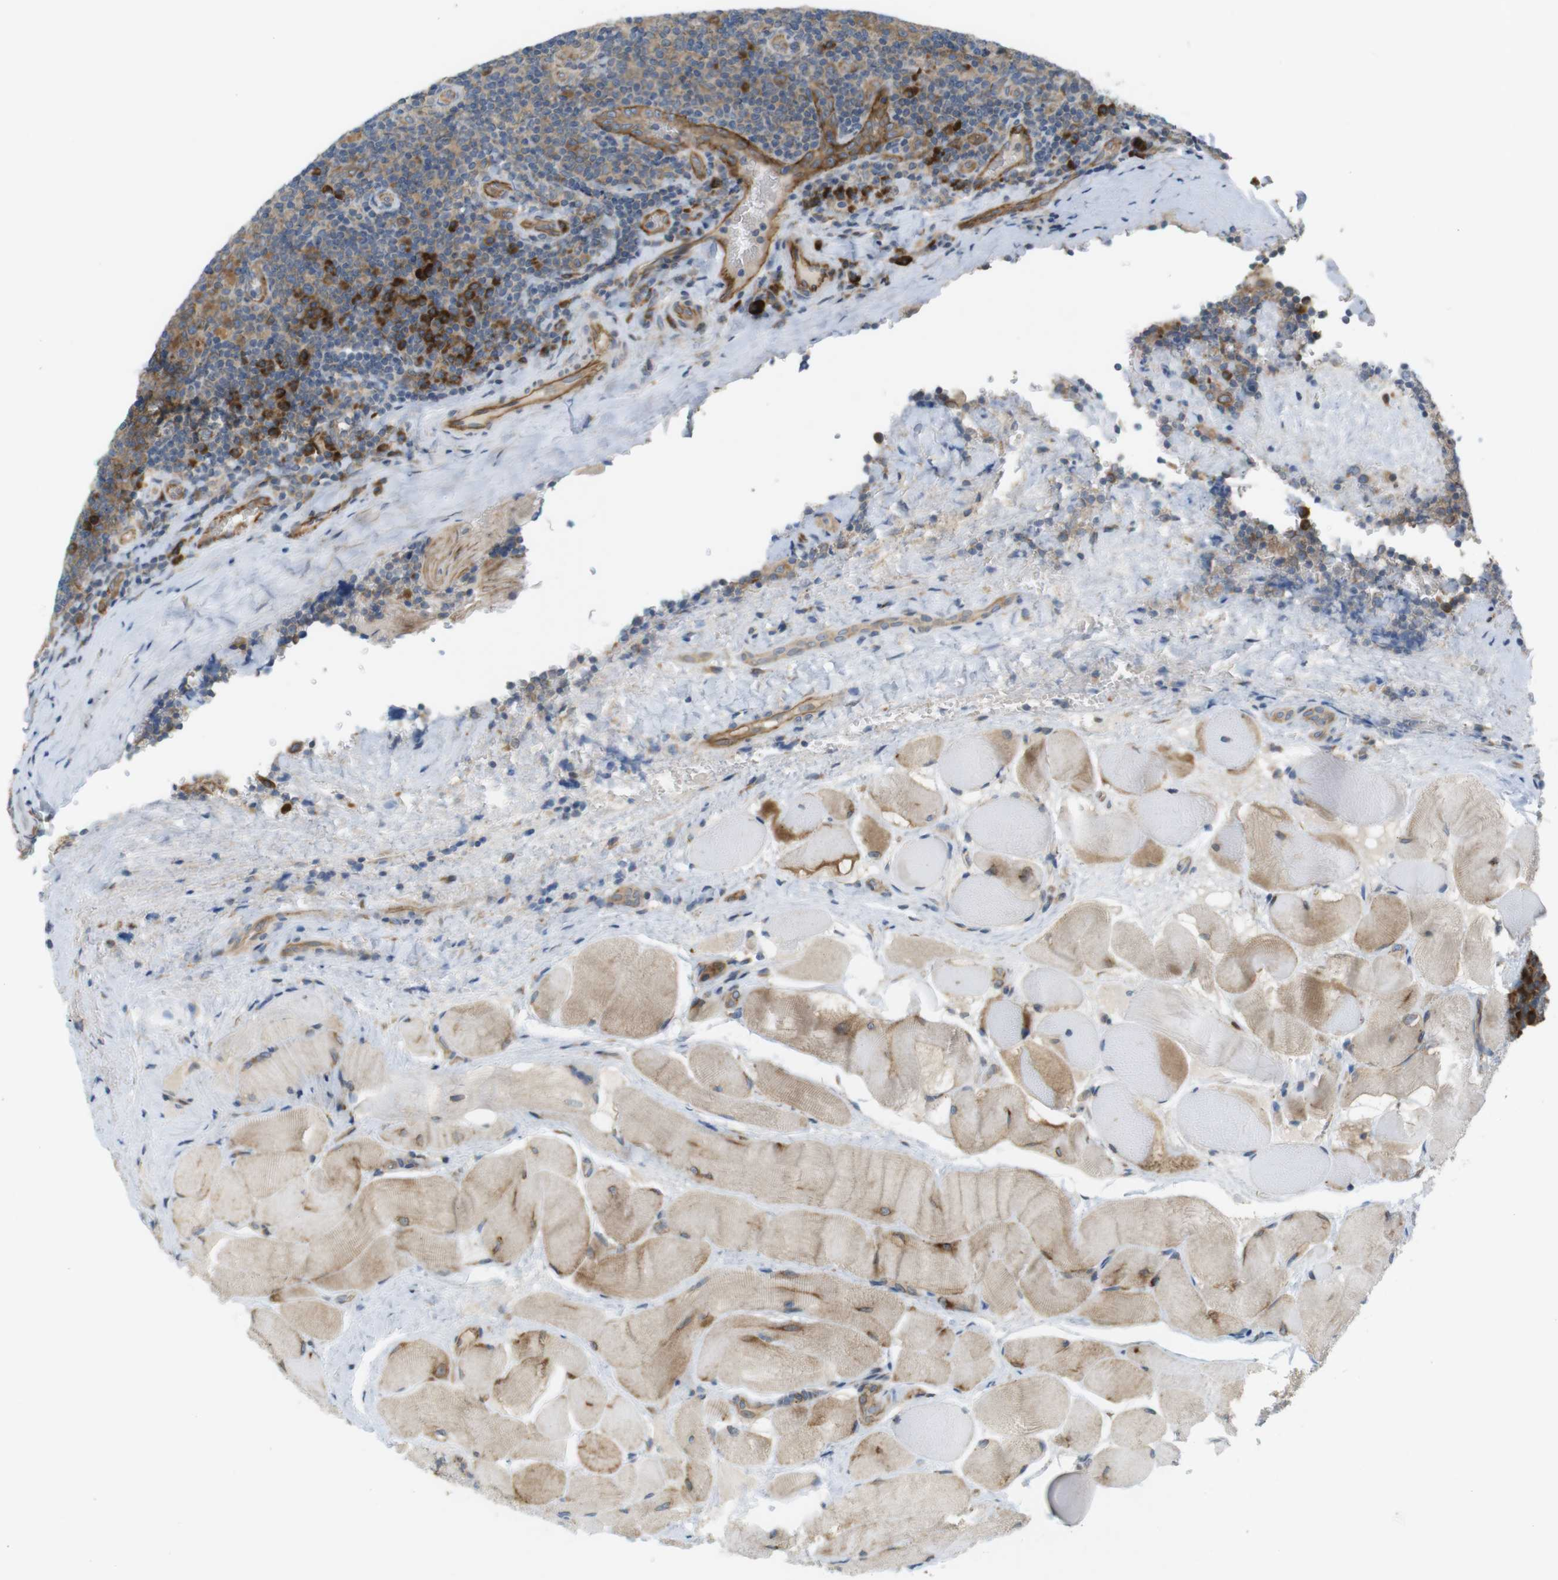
{"staining": {"intensity": "moderate", "quantity": ">75%", "location": "cytoplasmic/membranous"}, "tissue": "tonsil", "cell_type": "Germinal center cells", "image_type": "normal", "snomed": [{"axis": "morphology", "description": "Normal tissue, NOS"}, {"axis": "topography", "description": "Tonsil"}], "caption": "DAB (3,3'-diaminobenzidine) immunohistochemical staining of benign tonsil demonstrates moderate cytoplasmic/membranous protein staining in approximately >75% of germinal center cells.", "gene": "GJC3", "patient": {"sex": "male", "age": 17}}